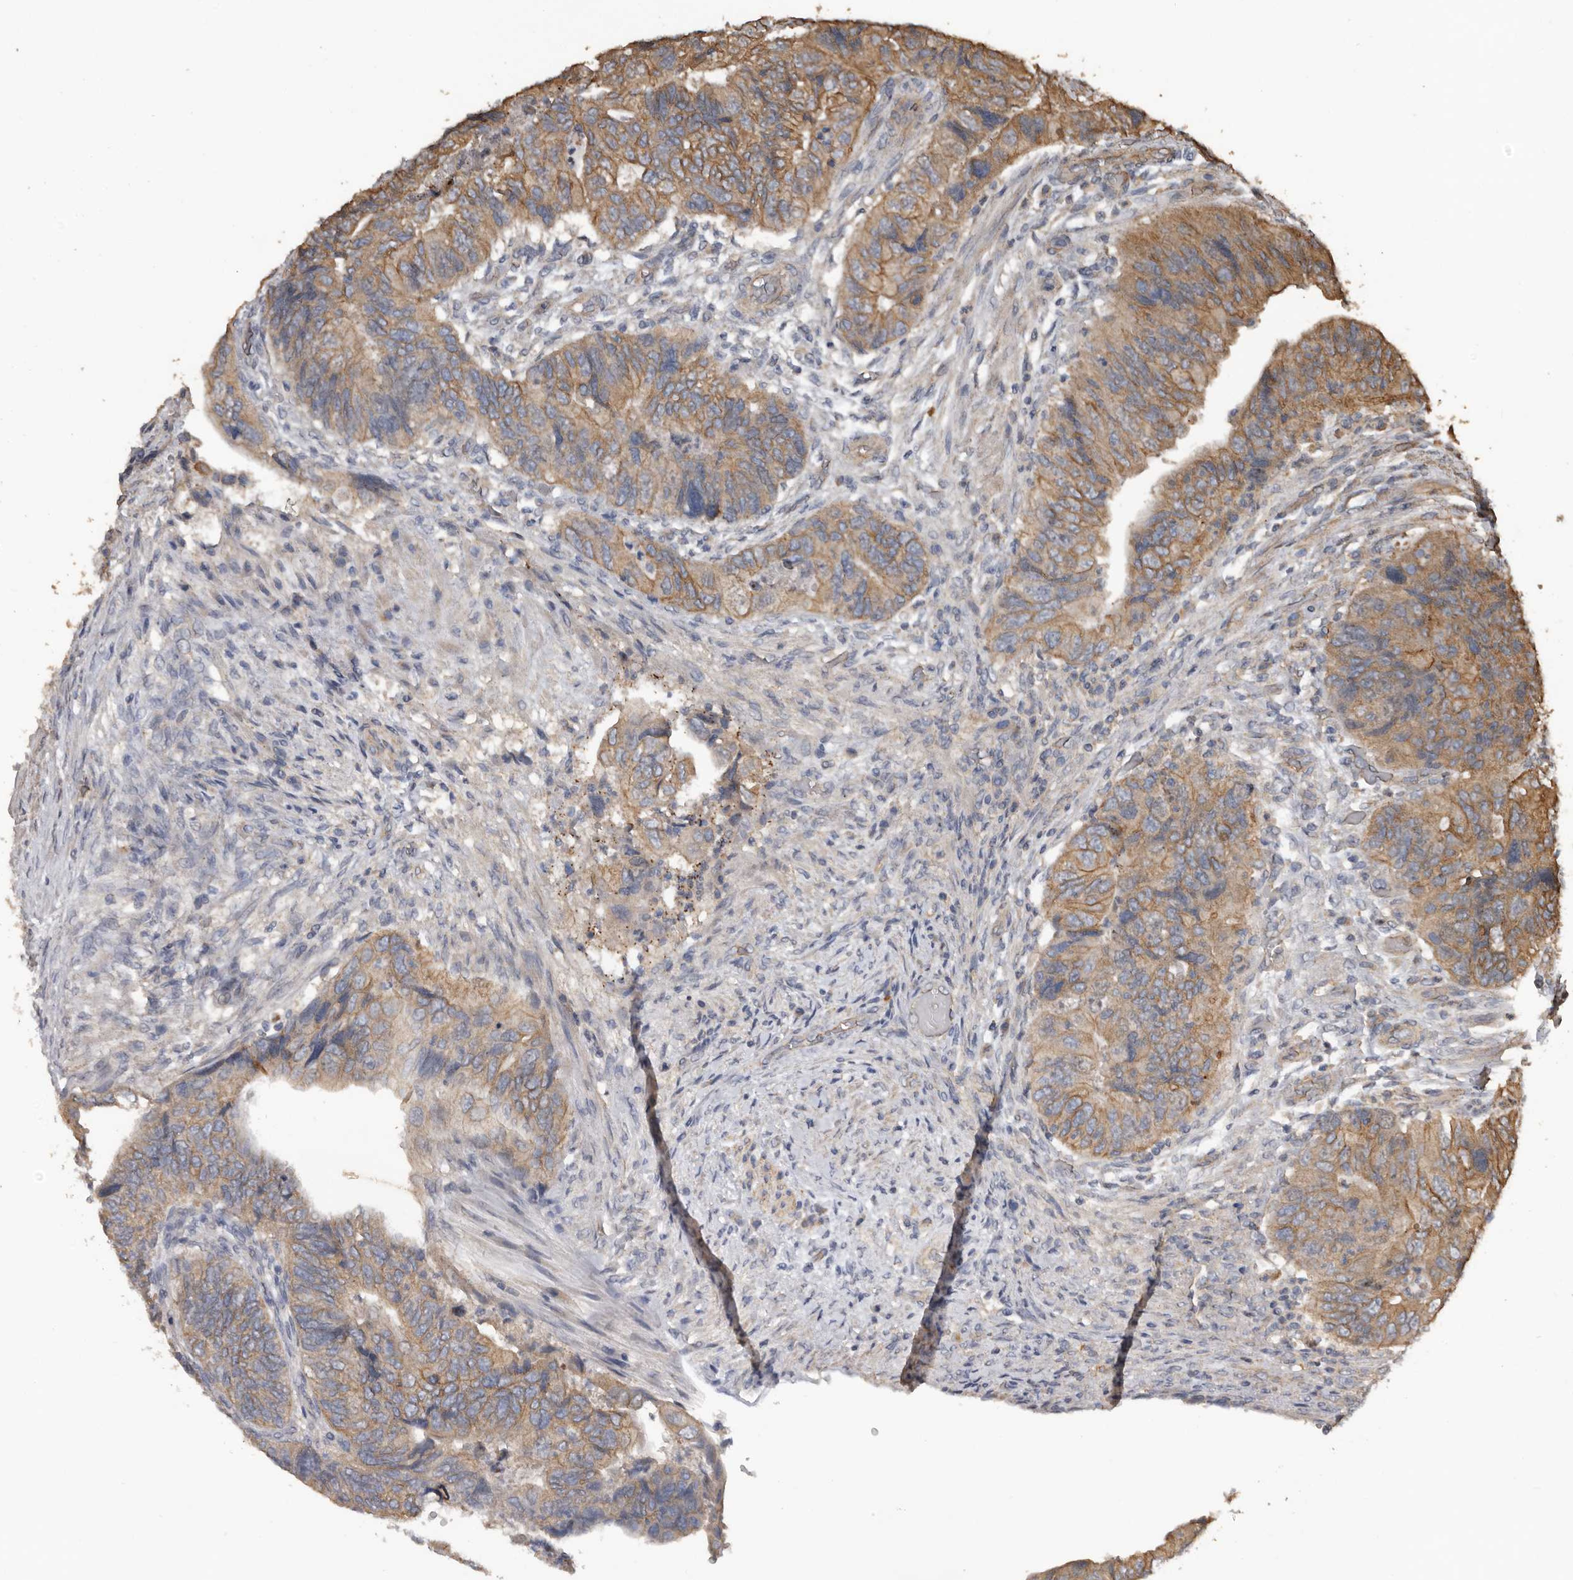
{"staining": {"intensity": "moderate", "quantity": "25%-75%", "location": "cytoplasmic/membranous"}, "tissue": "colorectal cancer", "cell_type": "Tumor cells", "image_type": "cancer", "snomed": [{"axis": "morphology", "description": "Adenocarcinoma, NOS"}, {"axis": "topography", "description": "Rectum"}], "caption": "This image shows IHC staining of human colorectal cancer, with medium moderate cytoplasmic/membranous staining in approximately 25%-75% of tumor cells.", "gene": "HYAL4", "patient": {"sex": "male", "age": 63}}